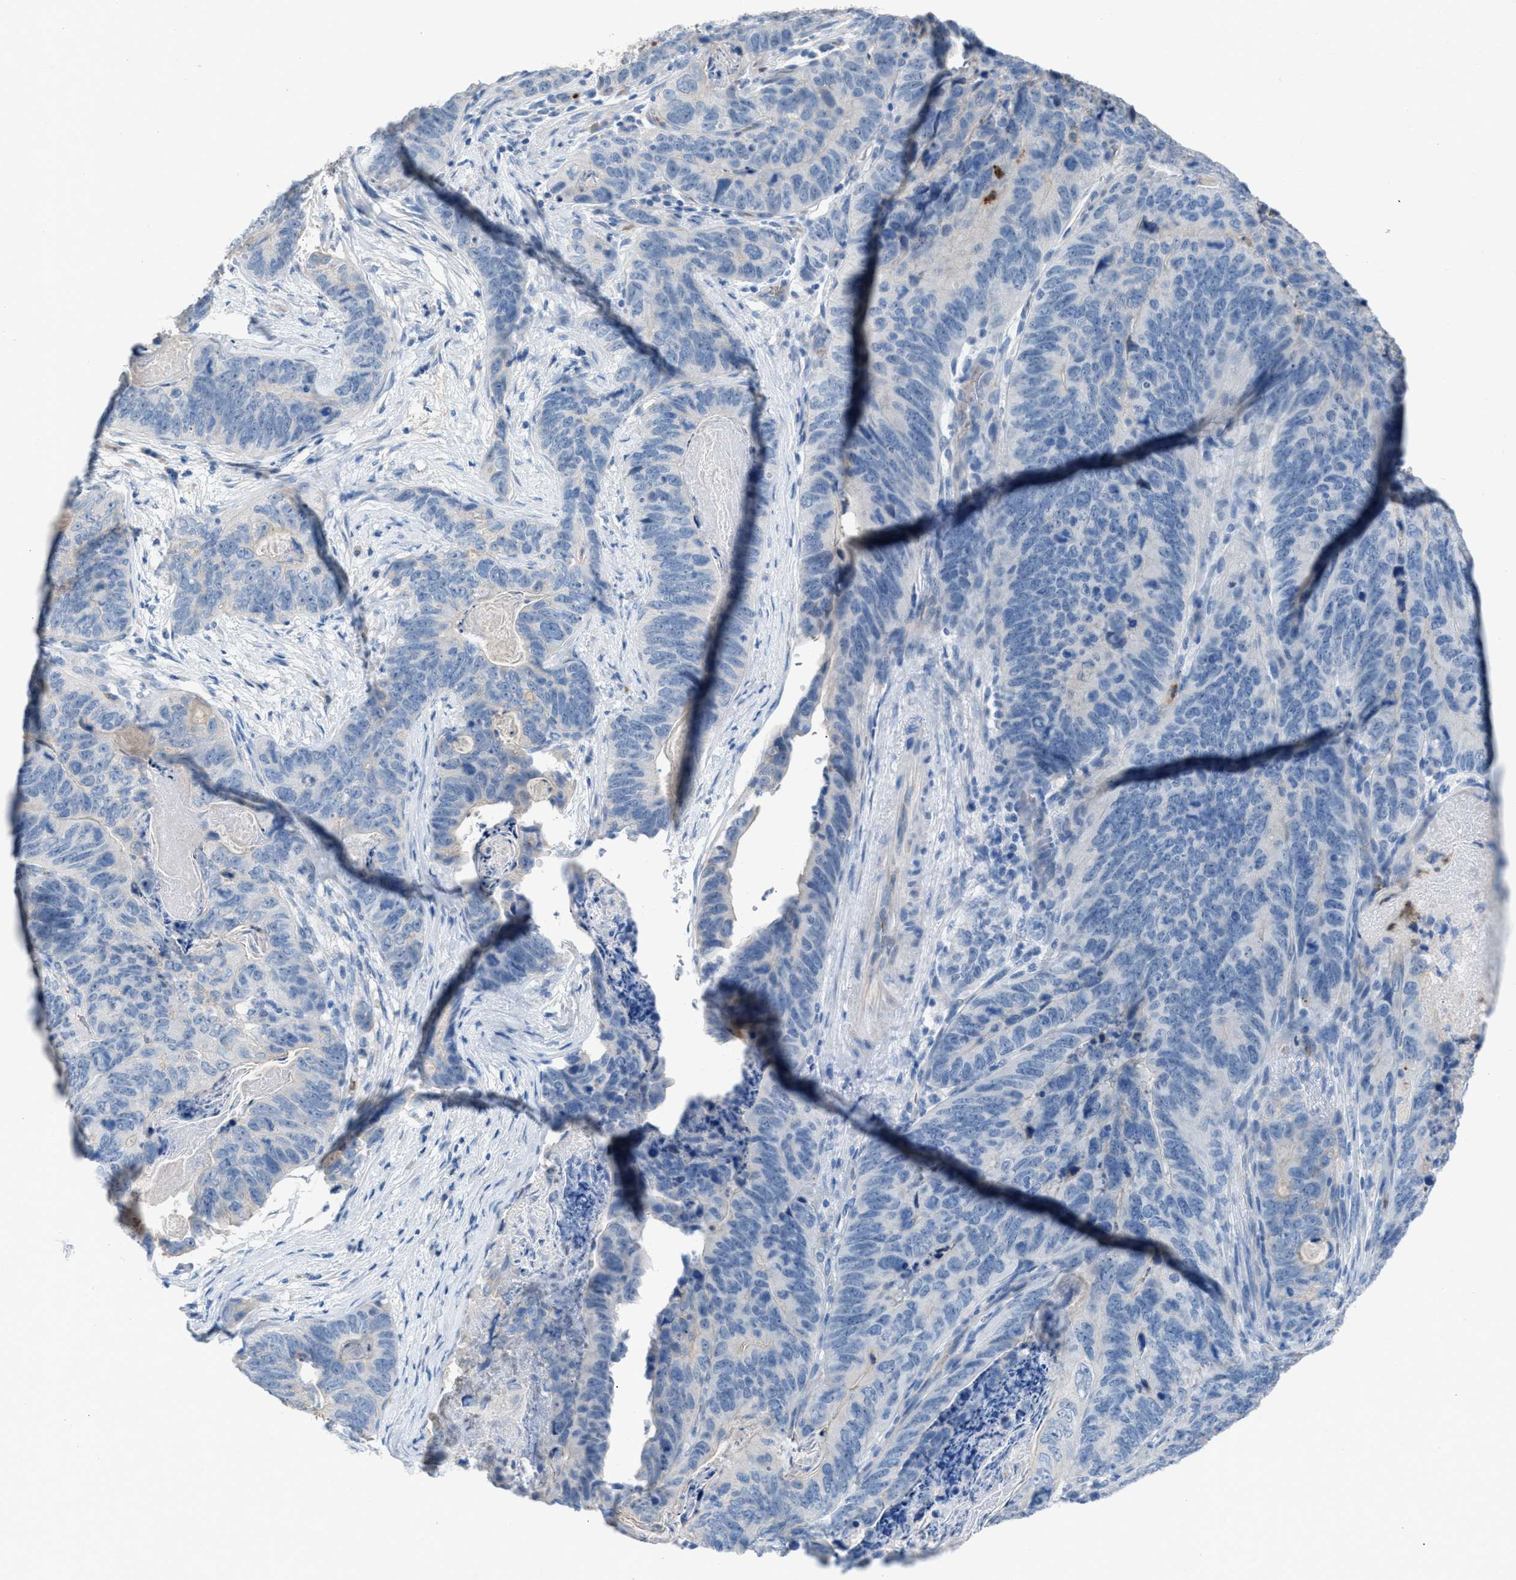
{"staining": {"intensity": "negative", "quantity": "none", "location": "none"}, "tissue": "stomach cancer", "cell_type": "Tumor cells", "image_type": "cancer", "snomed": [{"axis": "morphology", "description": "Normal tissue, NOS"}, {"axis": "morphology", "description": "Adenocarcinoma, NOS"}, {"axis": "topography", "description": "Stomach"}], "caption": "This is an immunohistochemistry histopathology image of human stomach adenocarcinoma. There is no staining in tumor cells.", "gene": "CFAP77", "patient": {"sex": "female", "age": 89}}